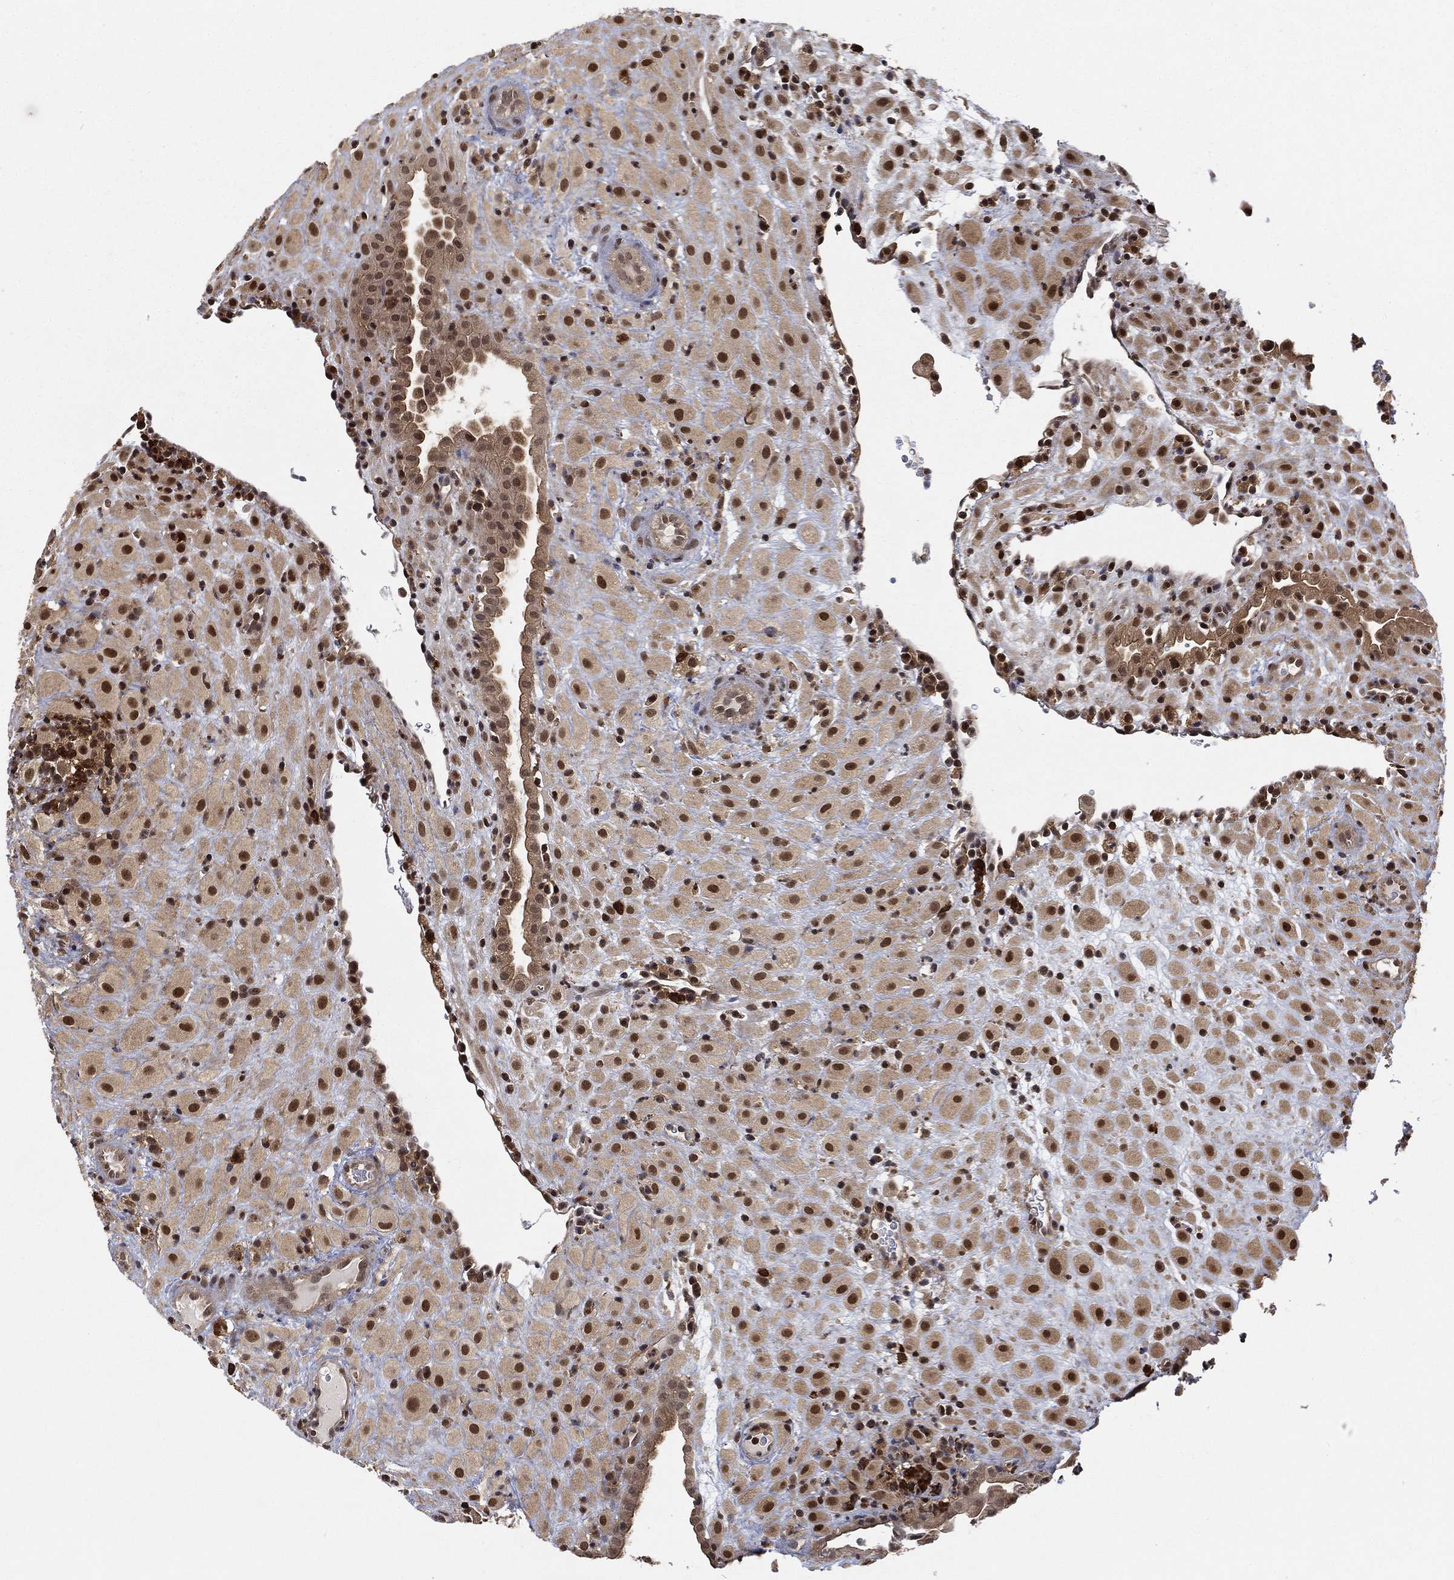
{"staining": {"intensity": "strong", "quantity": ">75%", "location": "nuclear"}, "tissue": "placenta", "cell_type": "Decidual cells", "image_type": "normal", "snomed": [{"axis": "morphology", "description": "Normal tissue, NOS"}, {"axis": "topography", "description": "Placenta"}], "caption": "Decidual cells demonstrate high levels of strong nuclear staining in about >75% of cells in benign human placenta. (Brightfield microscopy of DAB IHC at high magnification).", "gene": "WDR26", "patient": {"sex": "female", "age": 19}}